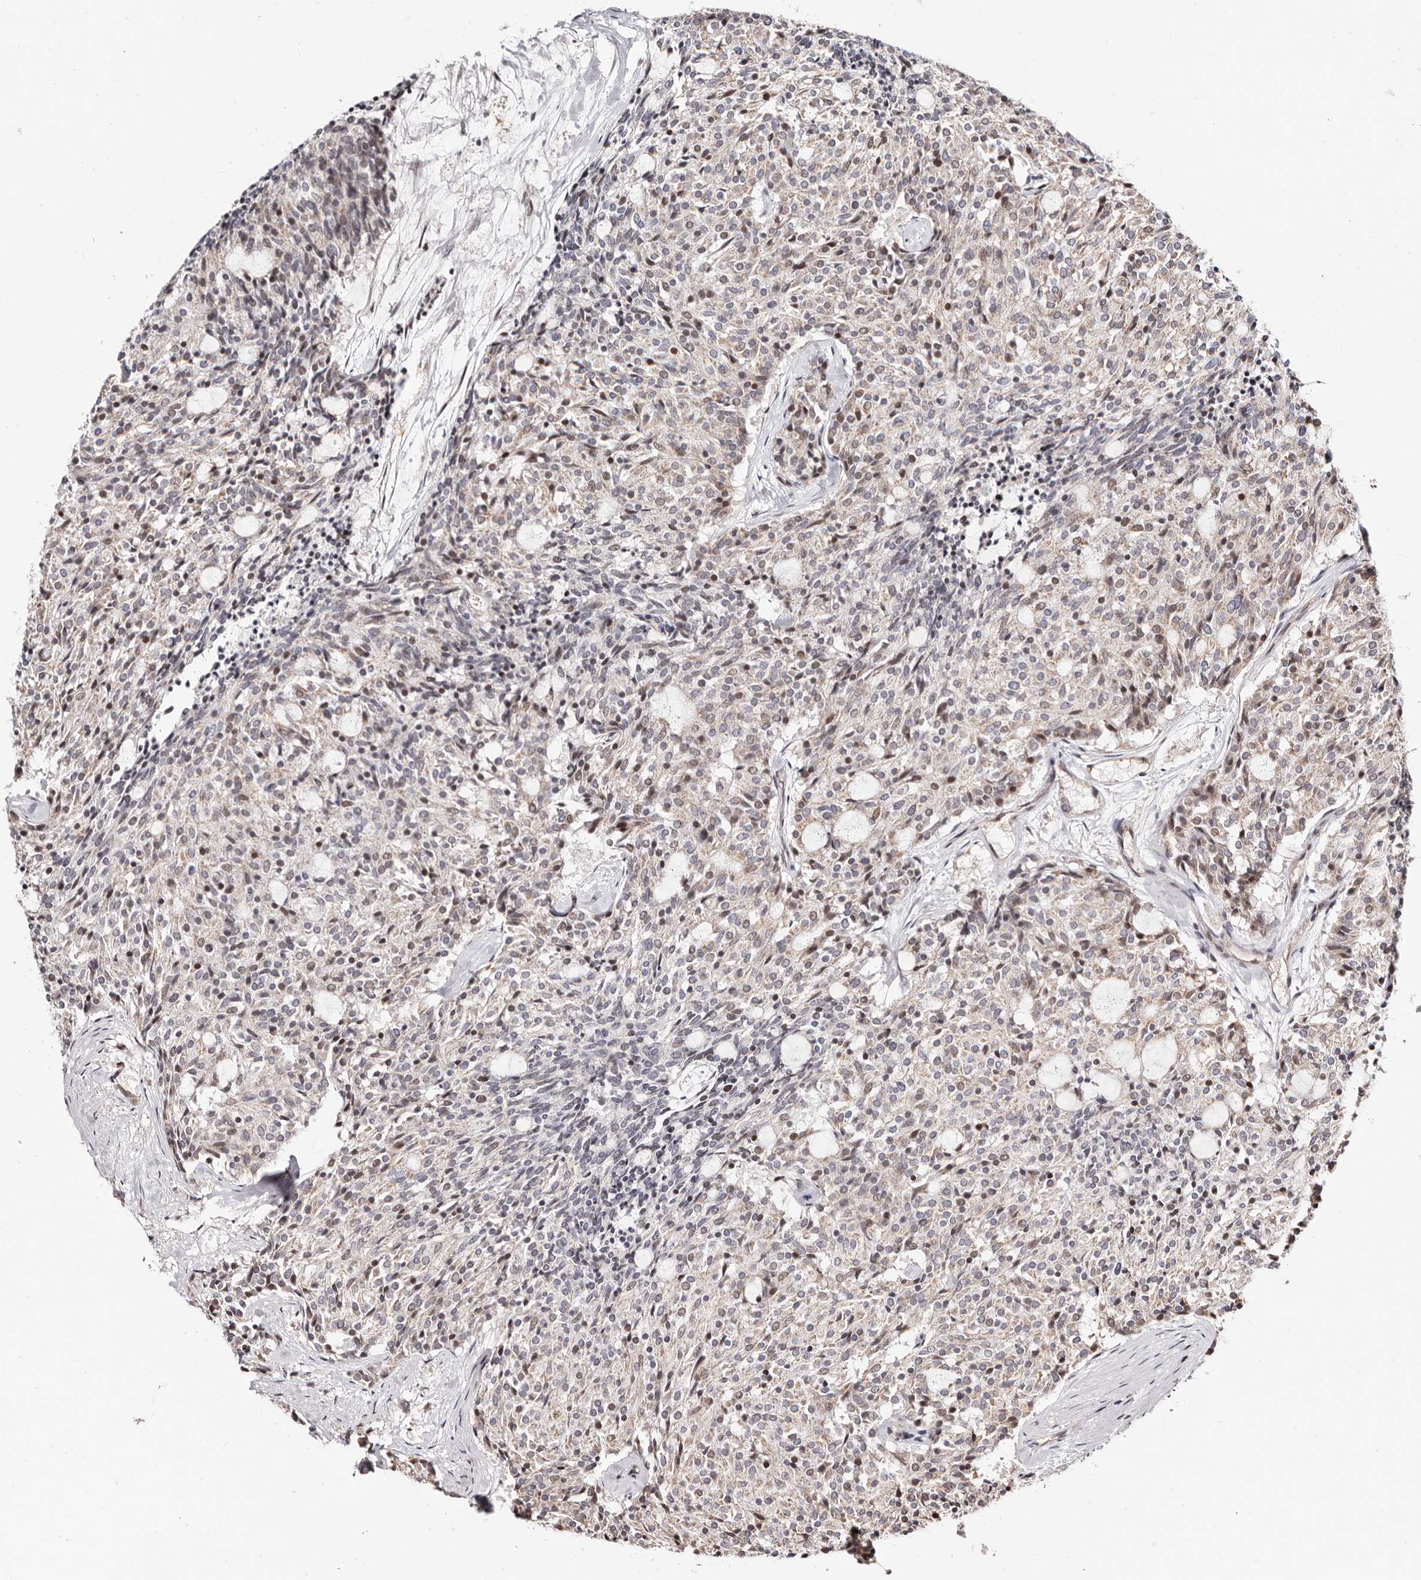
{"staining": {"intensity": "weak", "quantity": "<25%", "location": "nuclear"}, "tissue": "carcinoid", "cell_type": "Tumor cells", "image_type": "cancer", "snomed": [{"axis": "morphology", "description": "Carcinoid, malignant, NOS"}, {"axis": "topography", "description": "Pancreas"}], "caption": "Tumor cells show no significant protein staining in carcinoid. (Stains: DAB IHC with hematoxylin counter stain, Microscopy: brightfield microscopy at high magnification).", "gene": "HIVEP3", "patient": {"sex": "female", "age": 54}}